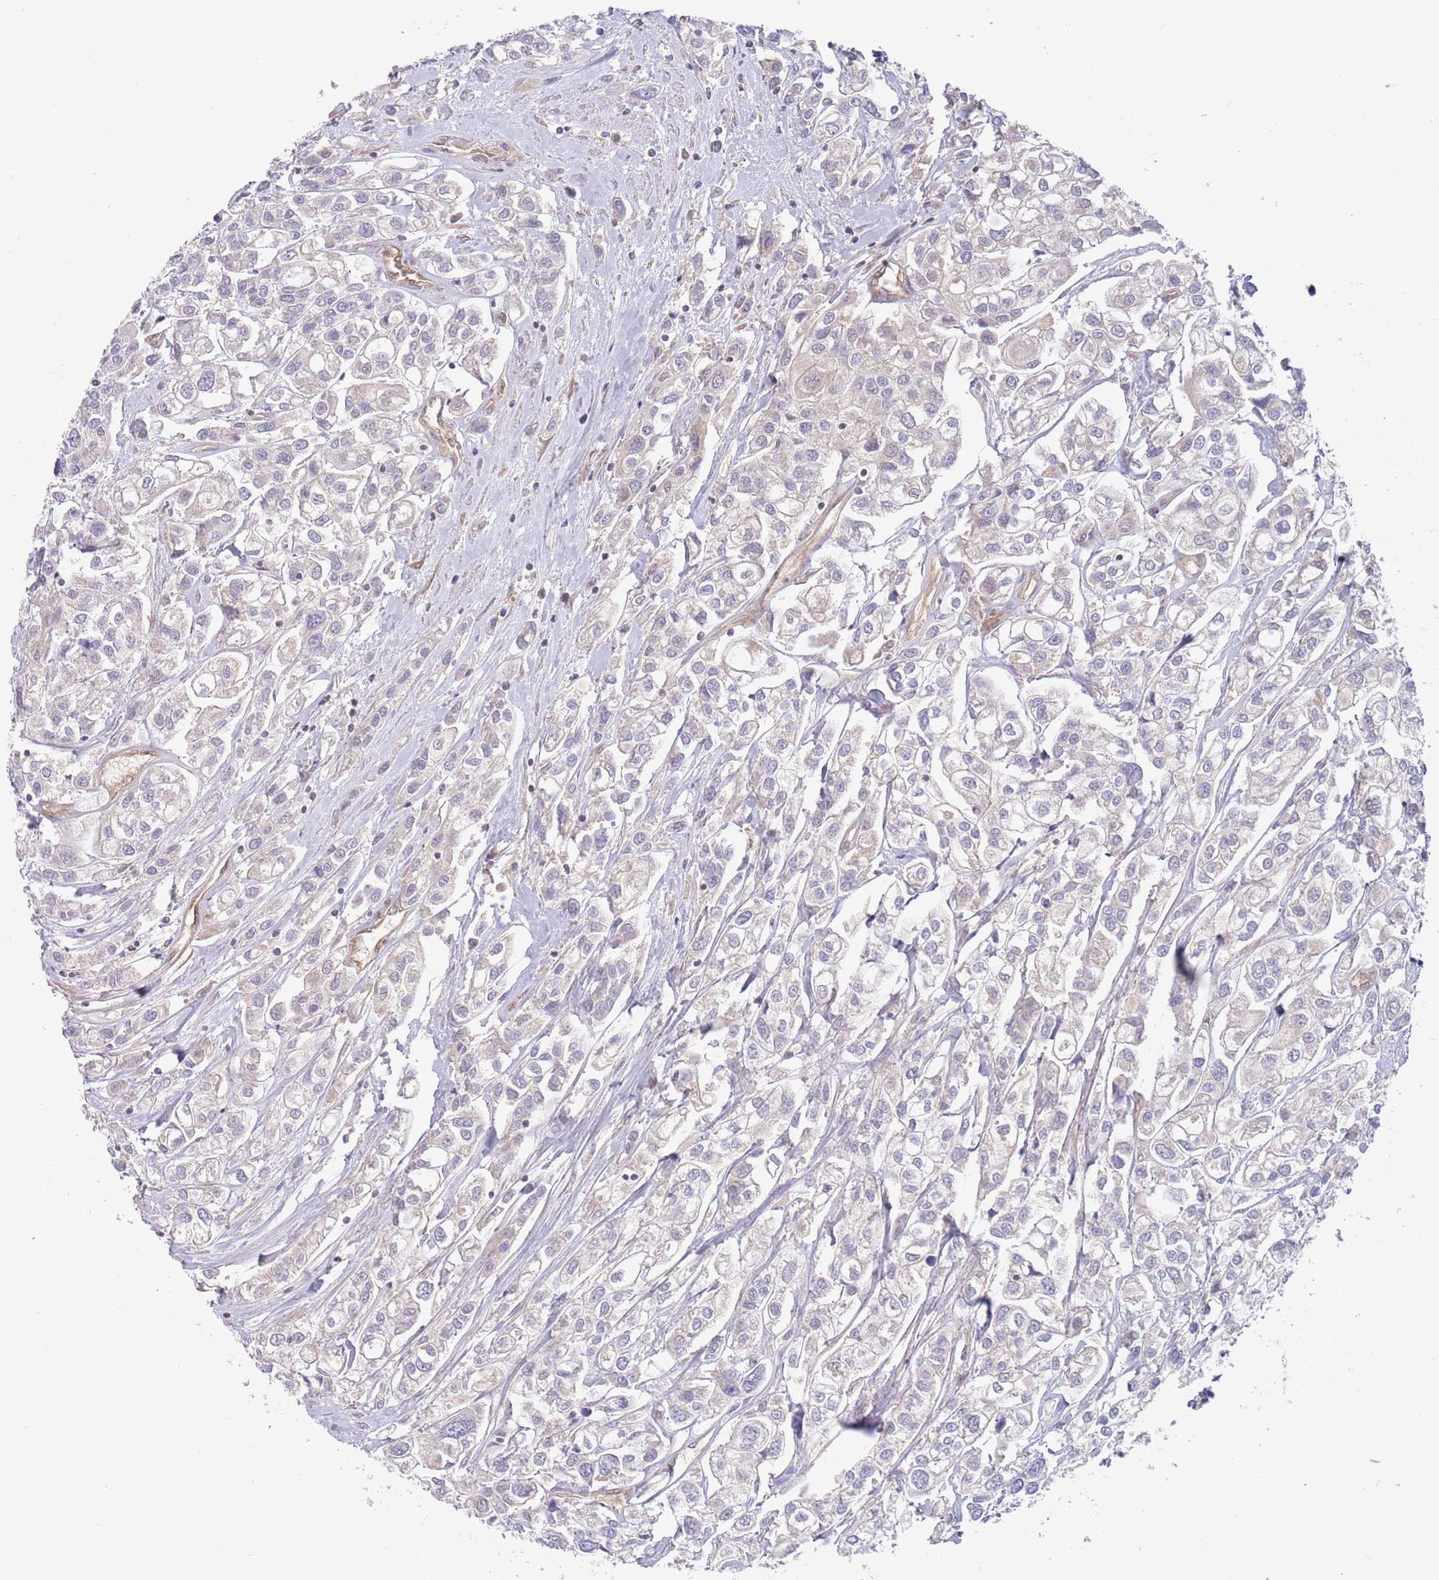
{"staining": {"intensity": "weak", "quantity": "<25%", "location": "cytoplasmic/membranous"}, "tissue": "urothelial cancer", "cell_type": "Tumor cells", "image_type": "cancer", "snomed": [{"axis": "morphology", "description": "Urothelial carcinoma, High grade"}, {"axis": "topography", "description": "Urinary bladder"}], "caption": "The image exhibits no significant expression in tumor cells of urothelial cancer. (Immunohistochemistry, brightfield microscopy, high magnification).", "gene": "GUK1", "patient": {"sex": "male", "age": 67}}